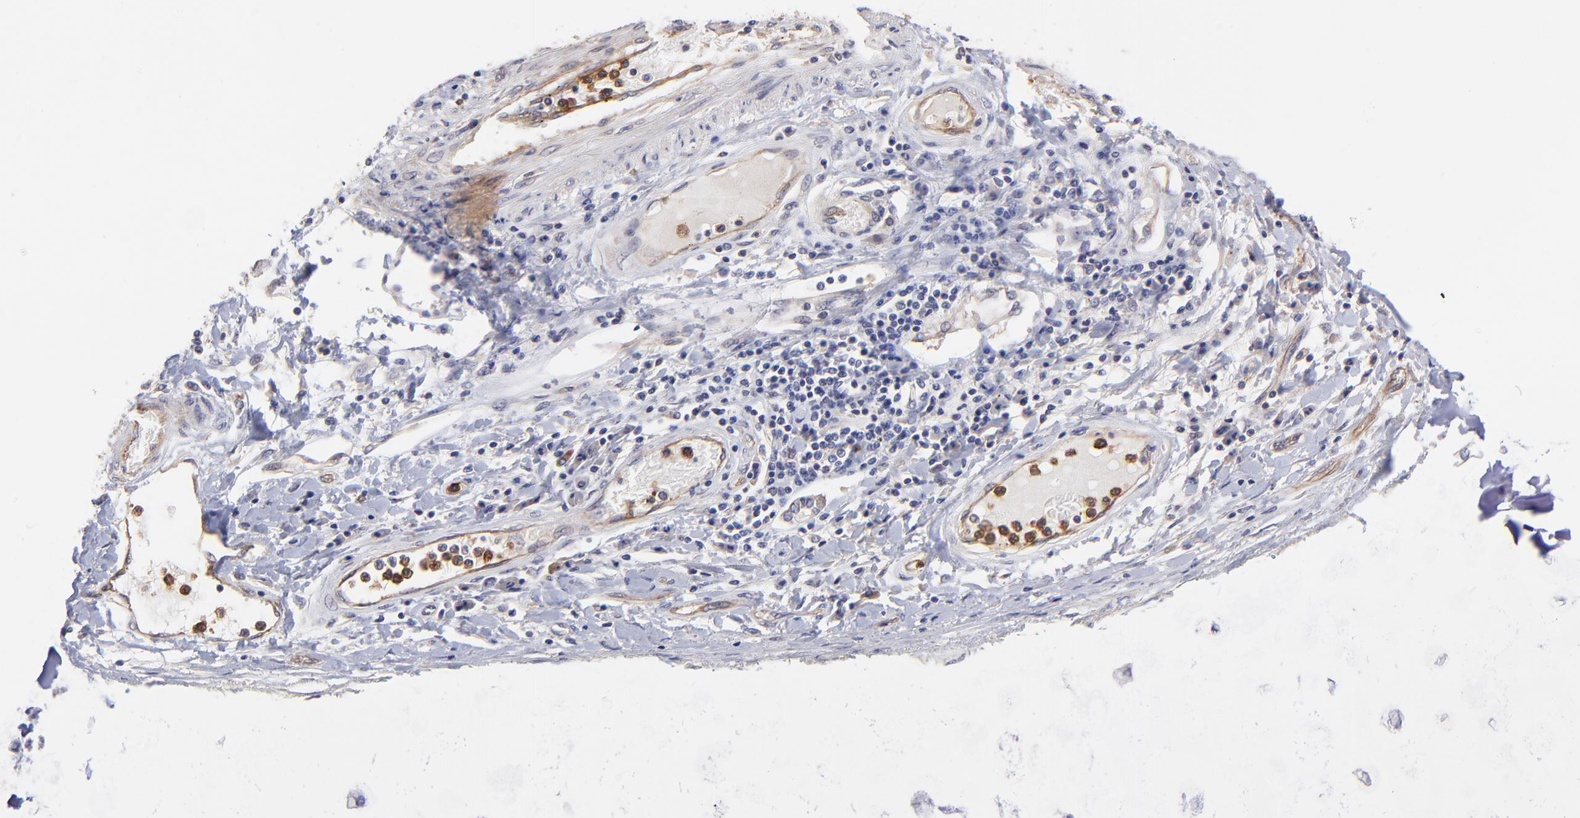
{"staining": {"intensity": "weak", "quantity": ">75%", "location": "cytoplasmic/membranous"}, "tissue": "adipose tissue", "cell_type": "Adipocytes", "image_type": "normal", "snomed": [{"axis": "morphology", "description": "Normal tissue, NOS"}, {"axis": "morphology", "description": "Adenocarcinoma, NOS"}, {"axis": "topography", "description": "Cartilage tissue"}, {"axis": "topography", "description": "Lung"}], "caption": "Adipose tissue stained with a protein marker demonstrates weak staining in adipocytes.", "gene": "ASB7", "patient": {"sex": "female", "age": 67}}